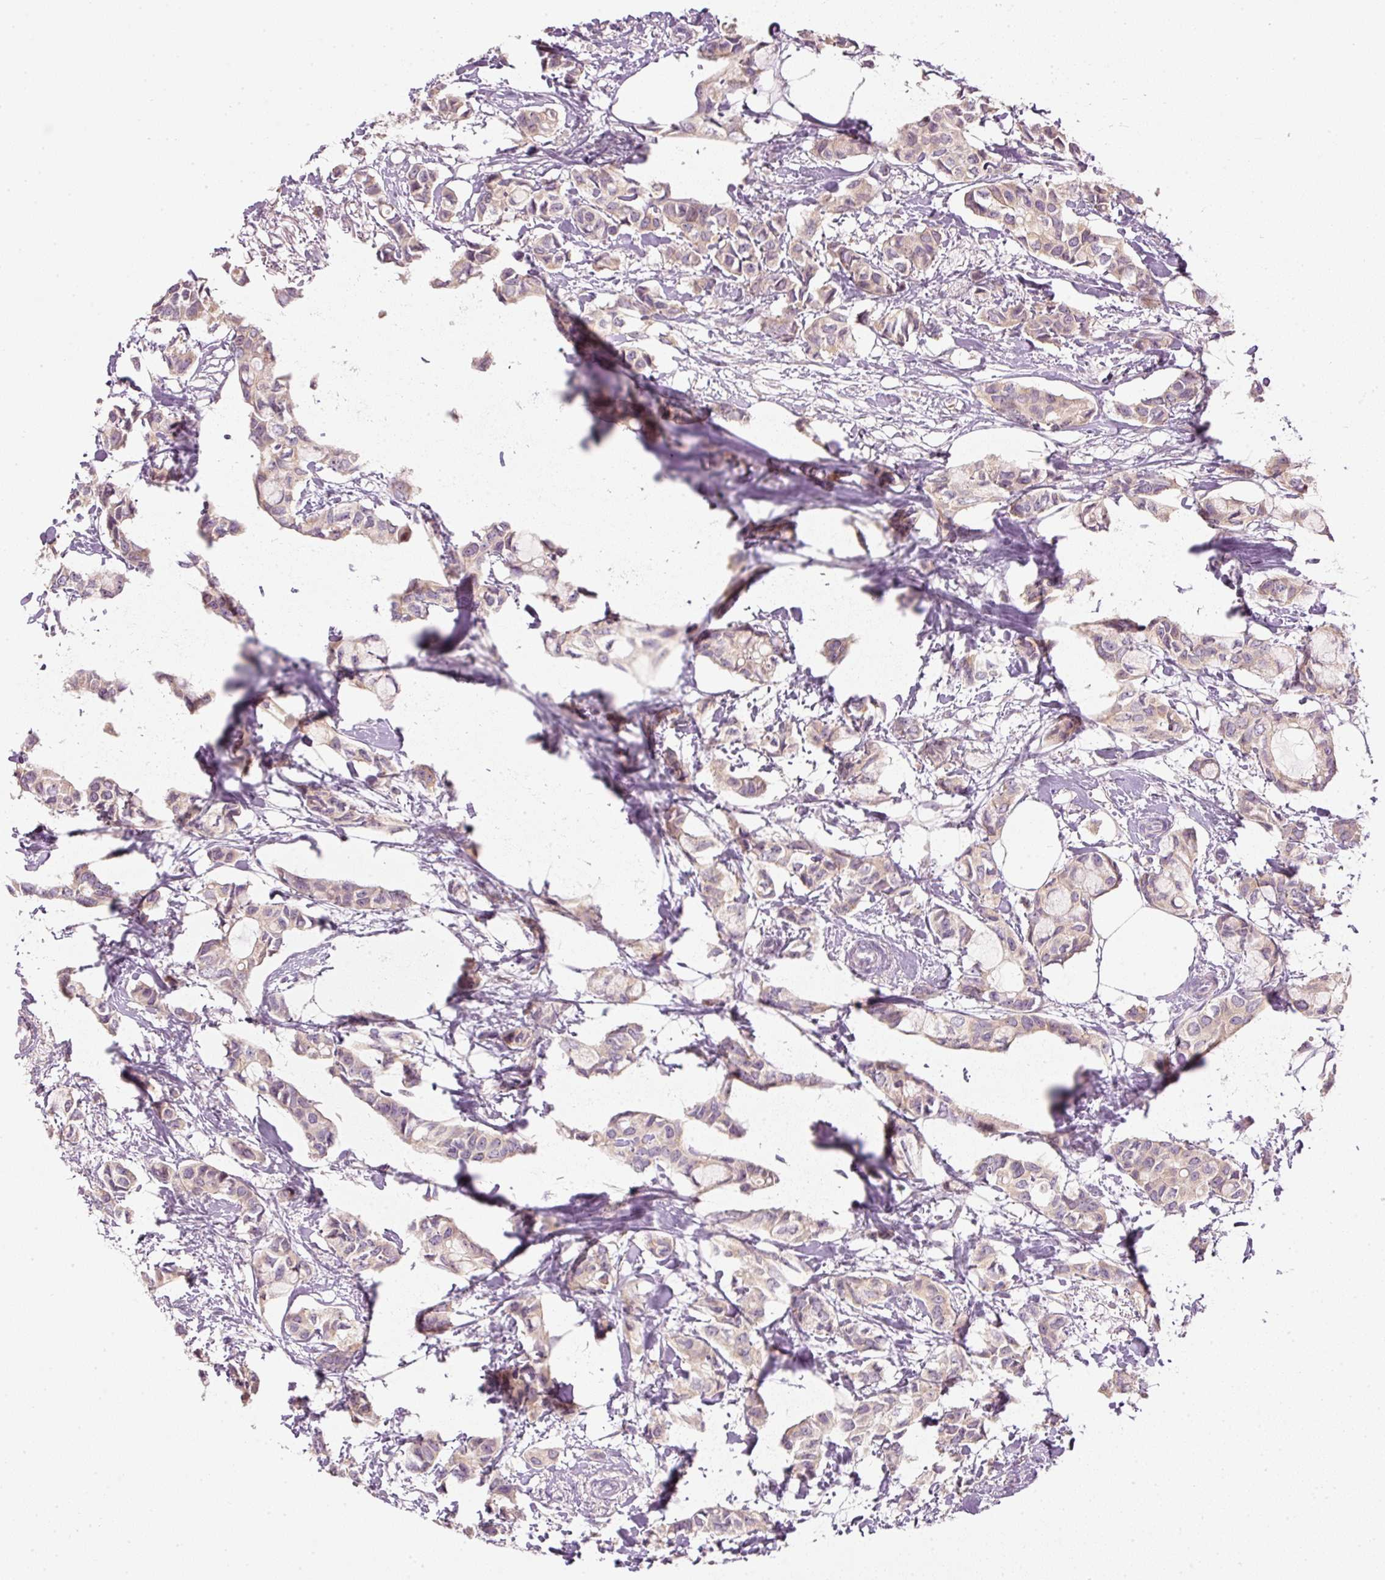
{"staining": {"intensity": "weak", "quantity": "25%-75%", "location": "cytoplasmic/membranous"}, "tissue": "breast cancer", "cell_type": "Tumor cells", "image_type": "cancer", "snomed": [{"axis": "morphology", "description": "Duct carcinoma"}, {"axis": "topography", "description": "Breast"}], "caption": "DAB (3,3'-diaminobenzidine) immunohistochemical staining of human breast cancer (invasive ductal carcinoma) reveals weak cytoplasmic/membranous protein staining in about 25%-75% of tumor cells.", "gene": "CTTNBP2", "patient": {"sex": "female", "age": 73}}